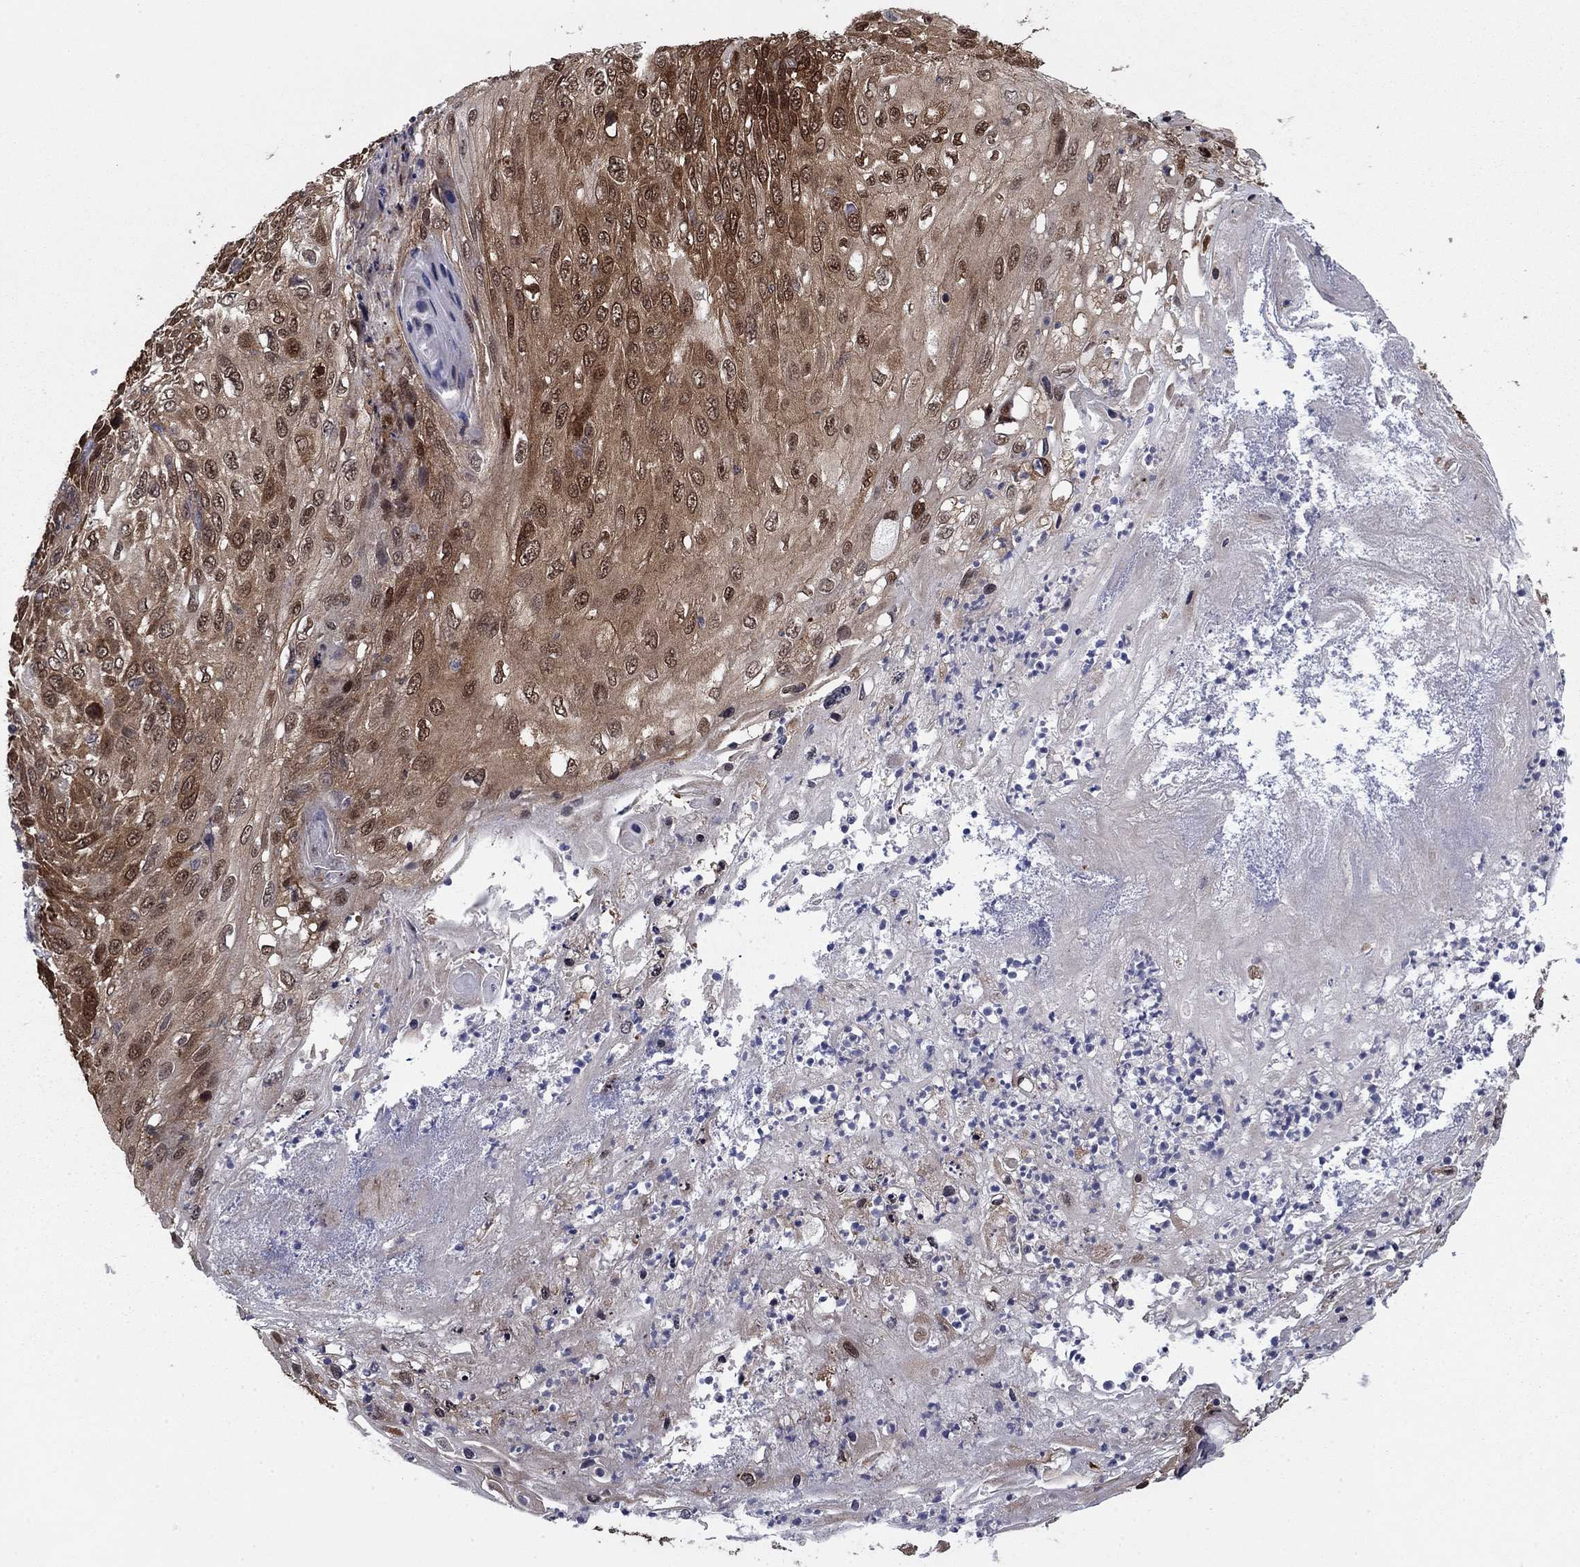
{"staining": {"intensity": "strong", "quantity": "25%-75%", "location": "cytoplasmic/membranous"}, "tissue": "skin cancer", "cell_type": "Tumor cells", "image_type": "cancer", "snomed": [{"axis": "morphology", "description": "Squamous cell carcinoma, NOS"}, {"axis": "topography", "description": "Skin"}], "caption": "Immunohistochemical staining of human skin cancer (squamous cell carcinoma) displays high levels of strong cytoplasmic/membranous protein expression in approximately 25%-75% of tumor cells.", "gene": "FKBP4", "patient": {"sex": "male", "age": 92}}